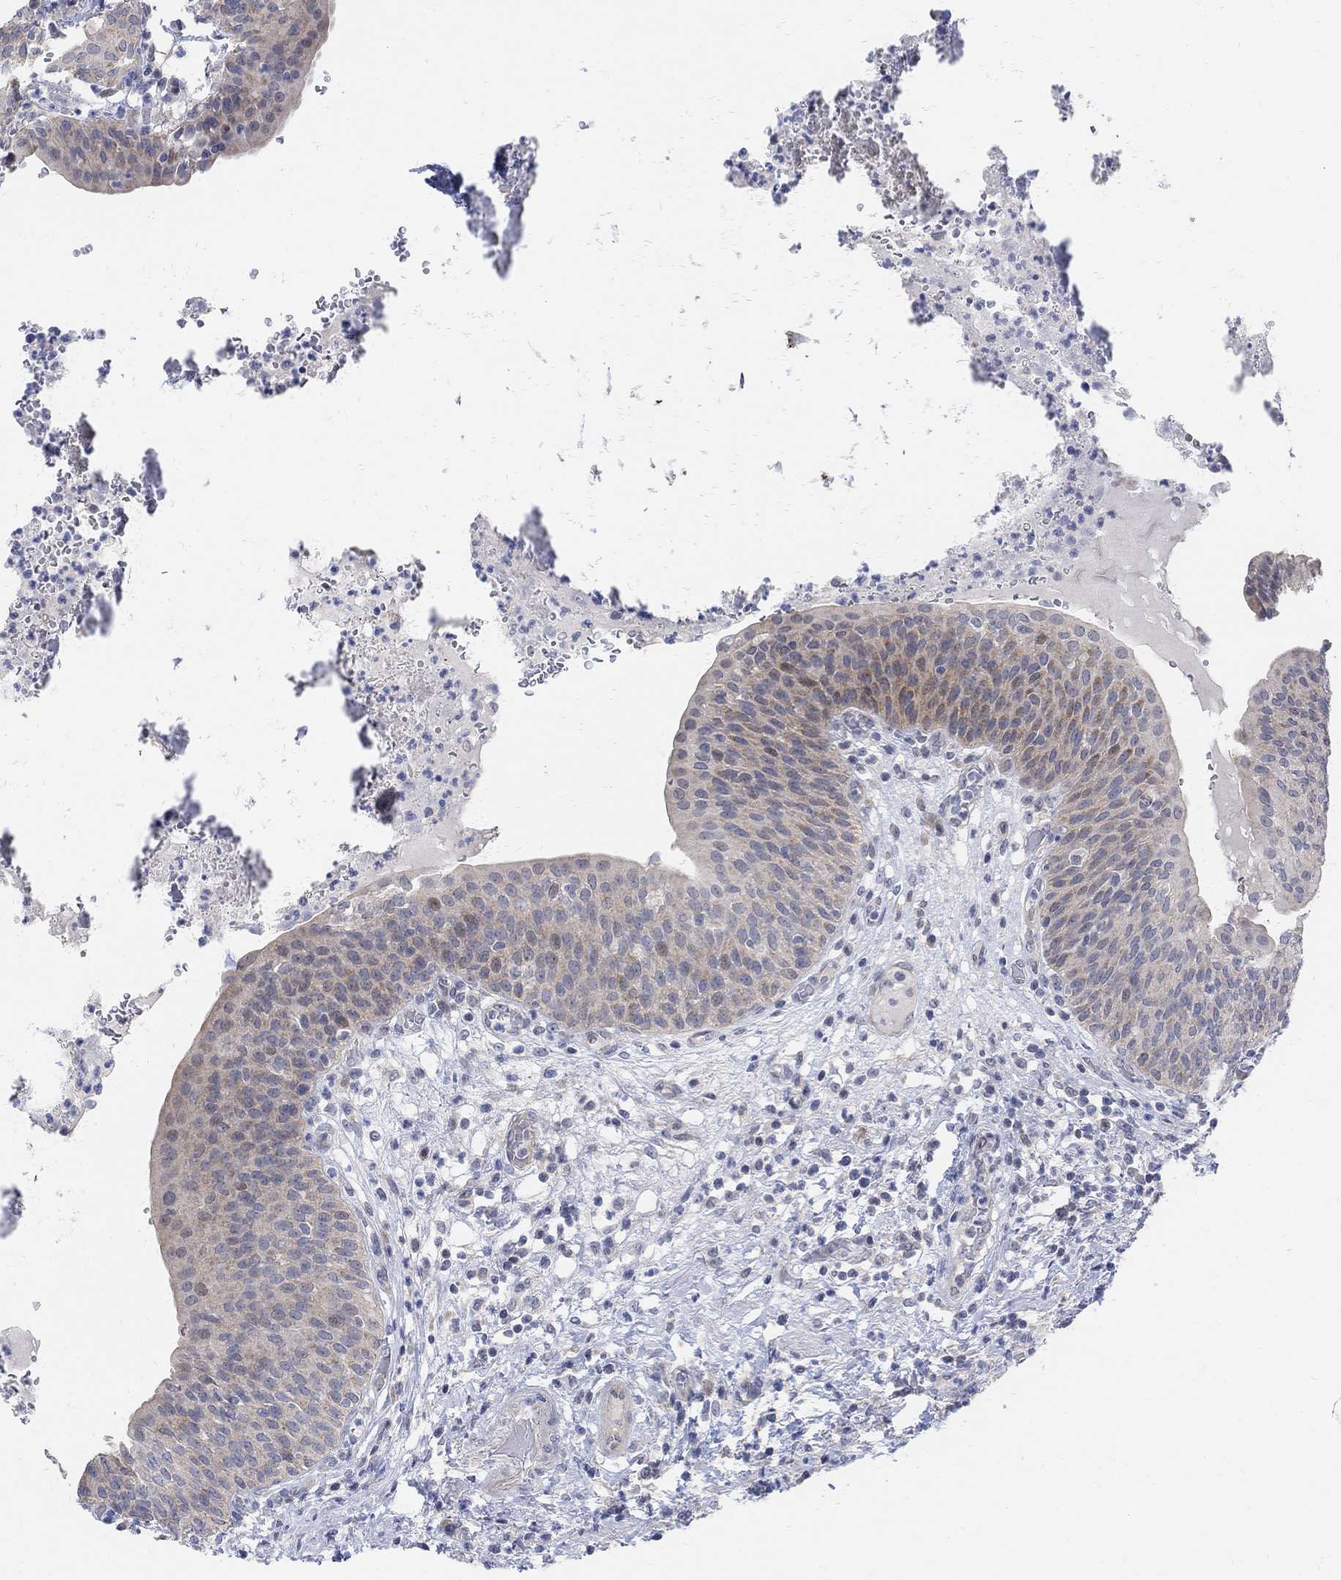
{"staining": {"intensity": "weak", "quantity": "<25%", "location": "cytoplasmic/membranous"}, "tissue": "urinary bladder", "cell_type": "Urothelial cells", "image_type": "normal", "snomed": [{"axis": "morphology", "description": "Normal tissue, NOS"}, {"axis": "topography", "description": "Urinary bladder"}], "caption": "Immunohistochemistry of normal urinary bladder displays no expression in urothelial cells.", "gene": "CNTF", "patient": {"sex": "male", "age": 66}}